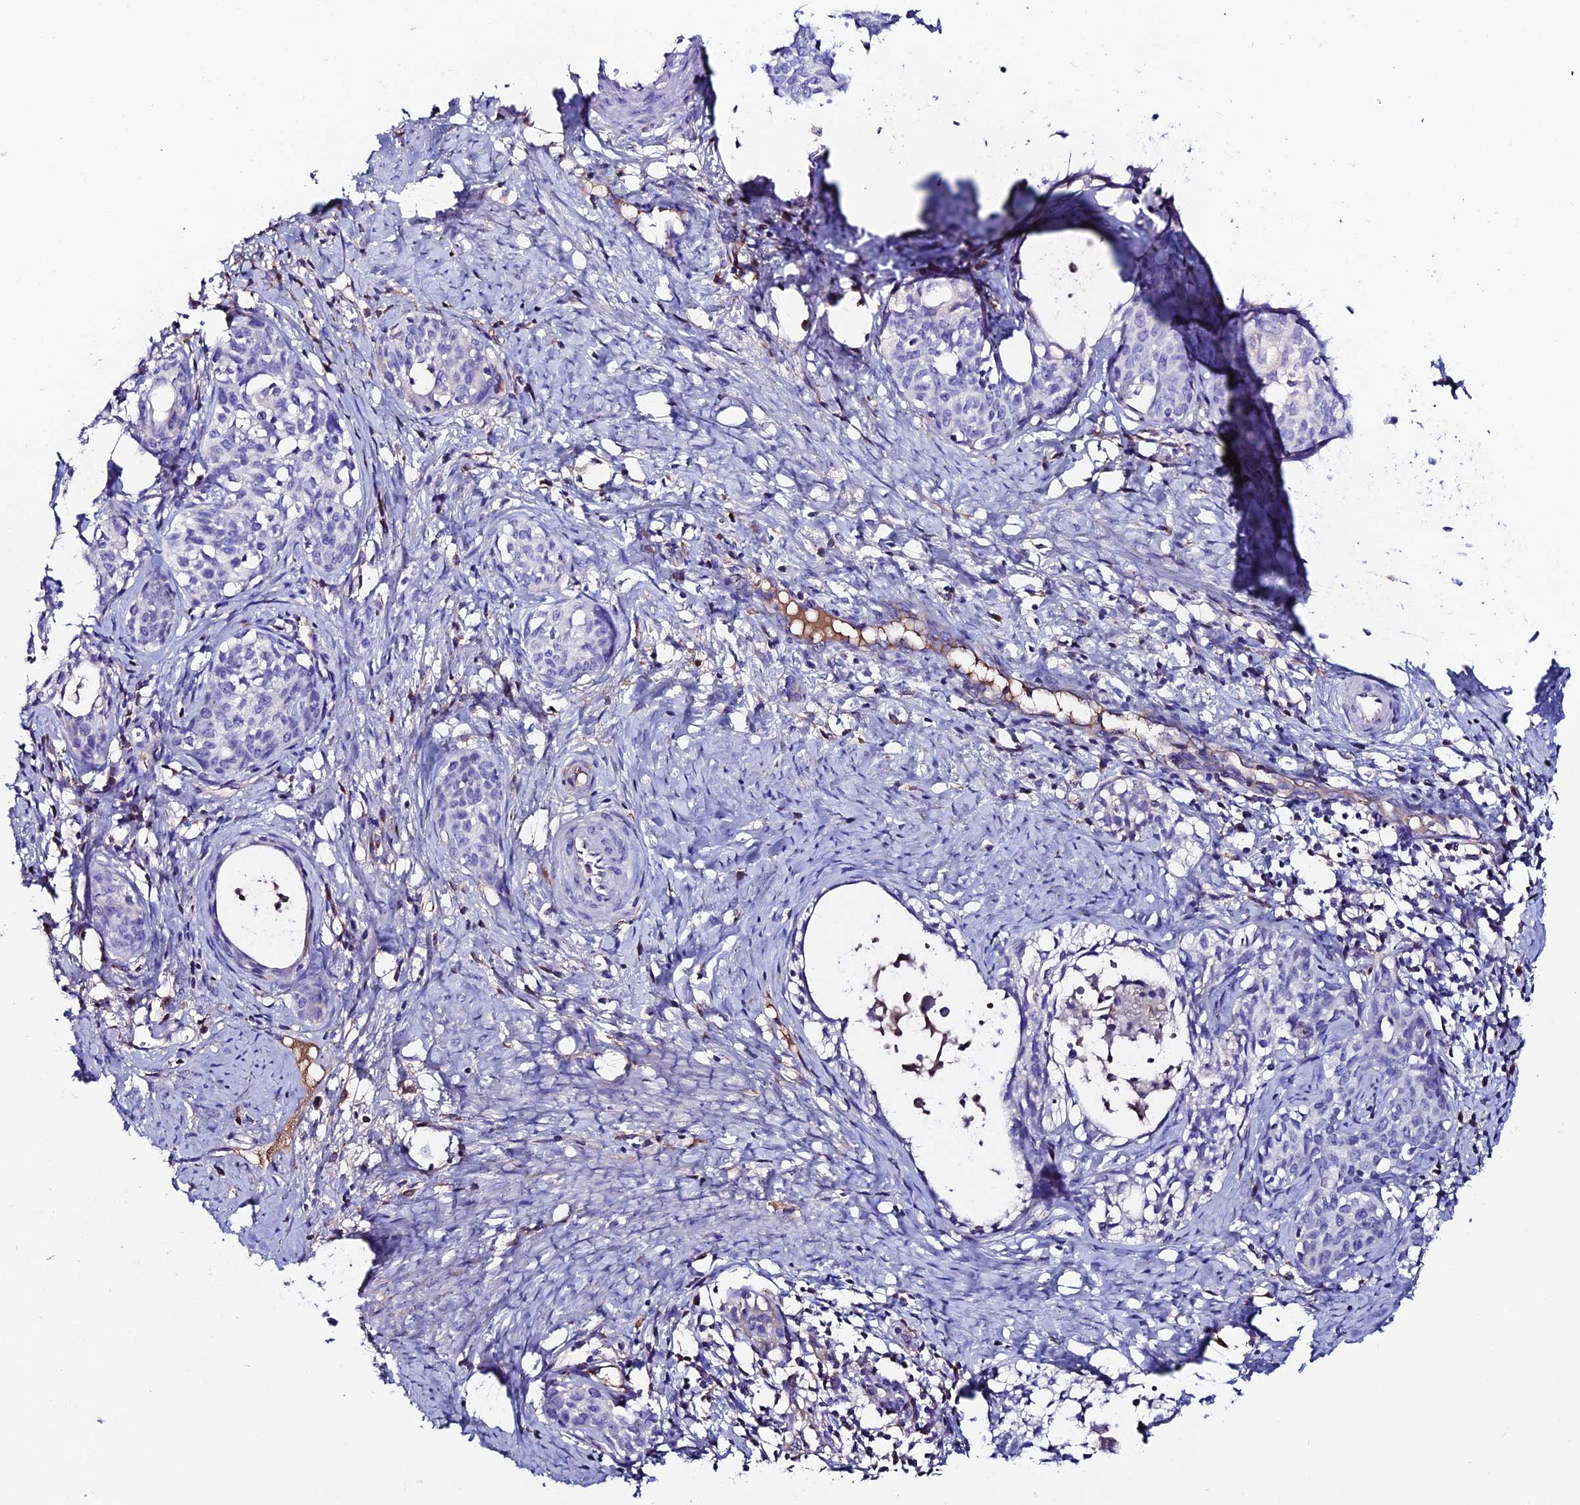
{"staining": {"intensity": "negative", "quantity": "none", "location": "none"}, "tissue": "cervical cancer", "cell_type": "Tumor cells", "image_type": "cancer", "snomed": [{"axis": "morphology", "description": "Squamous cell carcinoma, NOS"}, {"axis": "topography", "description": "Cervix"}], "caption": "IHC of cervical squamous cell carcinoma displays no staining in tumor cells. (DAB (3,3'-diaminobenzidine) immunohistochemistry (IHC) visualized using brightfield microscopy, high magnification).", "gene": "SLC25A16", "patient": {"sex": "female", "age": 52}}